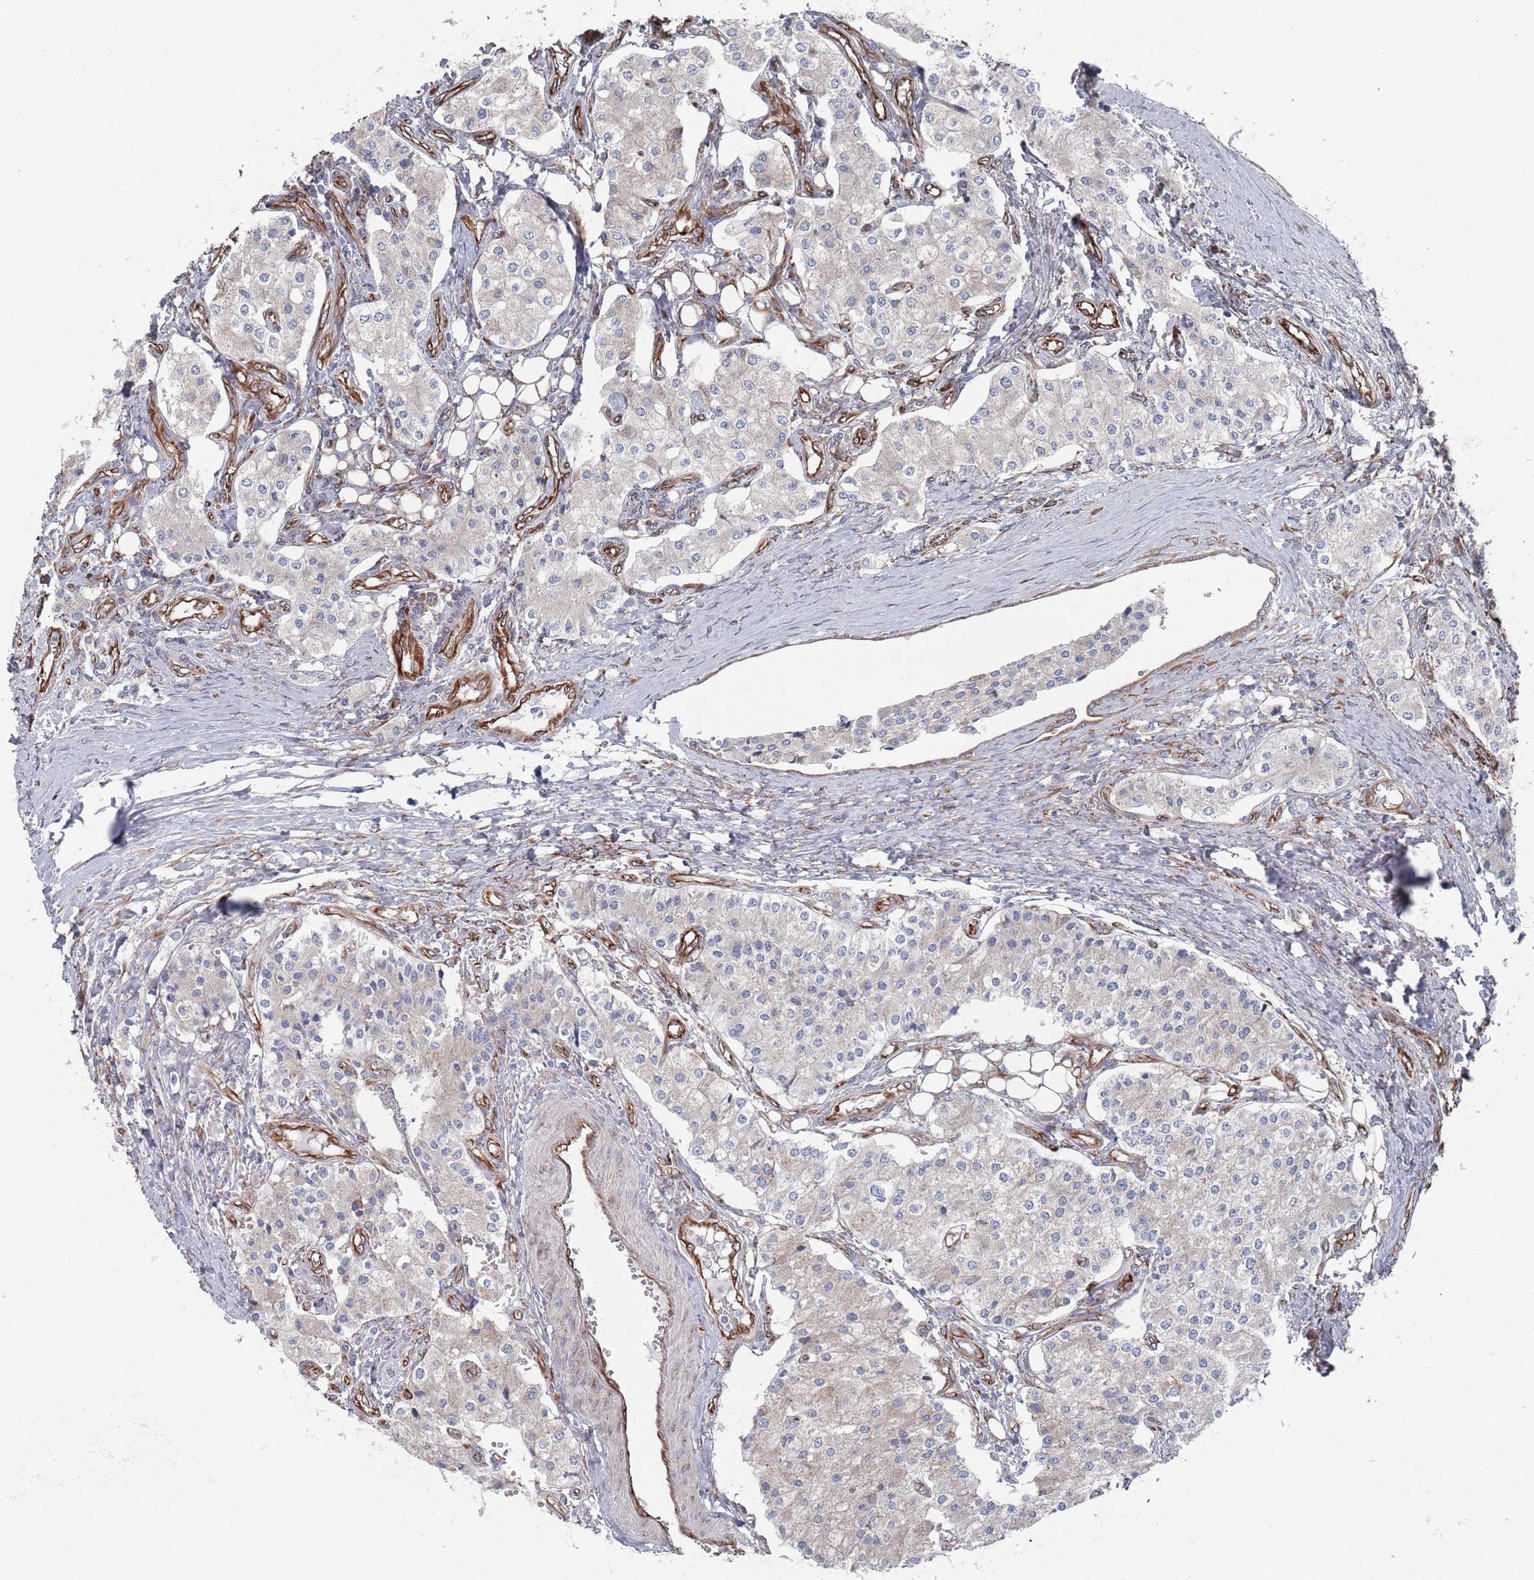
{"staining": {"intensity": "negative", "quantity": "none", "location": "none"}, "tissue": "carcinoid", "cell_type": "Tumor cells", "image_type": "cancer", "snomed": [{"axis": "morphology", "description": "Carcinoid, malignant, NOS"}, {"axis": "topography", "description": "Colon"}], "caption": "Immunohistochemistry (IHC) photomicrograph of neoplastic tissue: human malignant carcinoid stained with DAB (3,3'-diaminobenzidine) shows no significant protein expression in tumor cells.", "gene": "CCDC106", "patient": {"sex": "female", "age": 52}}